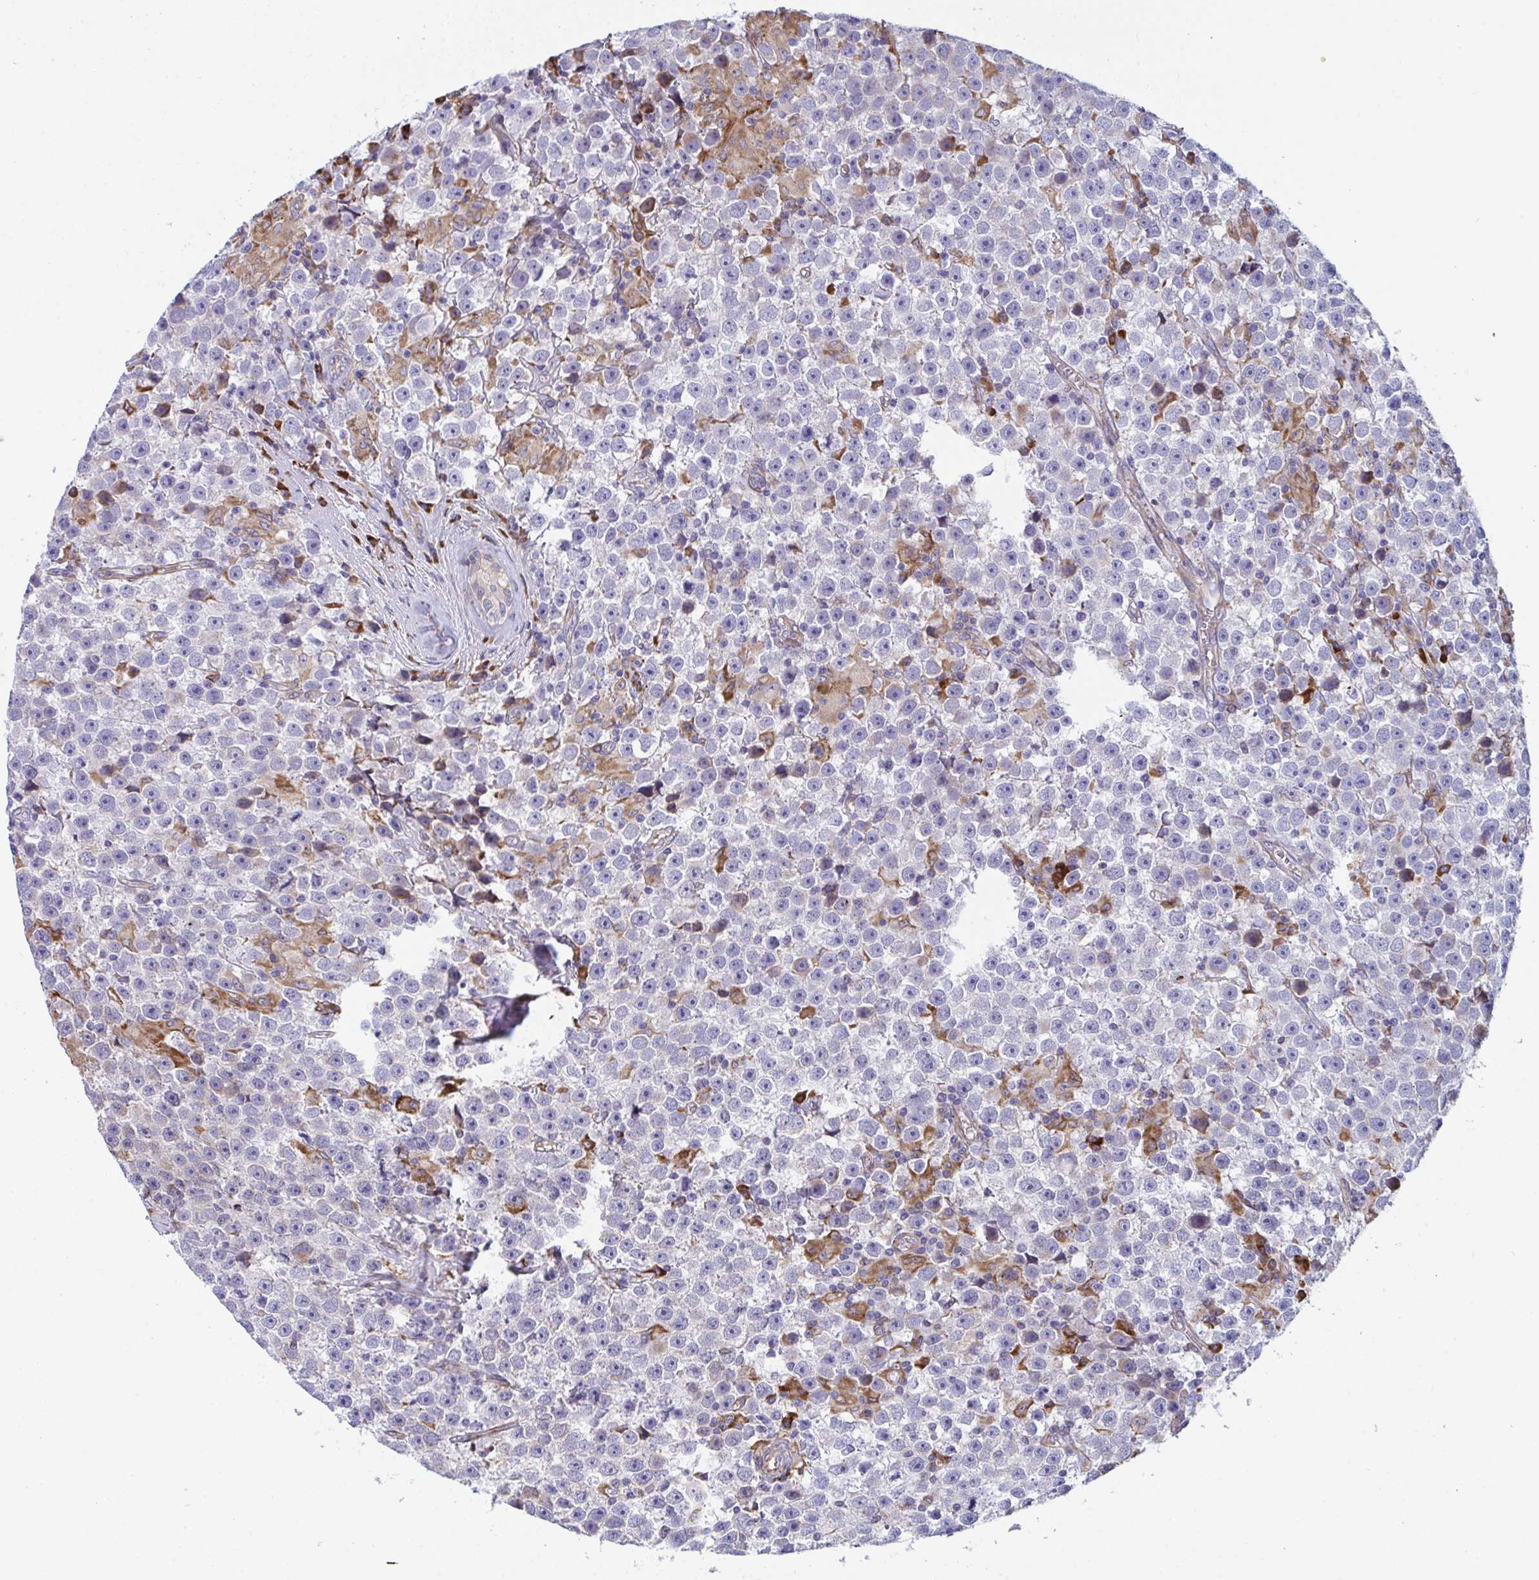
{"staining": {"intensity": "negative", "quantity": "none", "location": "none"}, "tissue": "testis cancer", "cell_type": "Tumor cells", "image_type": "cancer", "snomed": [{"axis": "morphology", "description": "Seminoma, NOS"}, {"axis": "topography", "description": "Testis"}], "caption": "The histopathology image displays no staining of tumor cells in testis seminoma.", "gene": "PEAK3", "patient": {"sex": "male", "age": 31}}